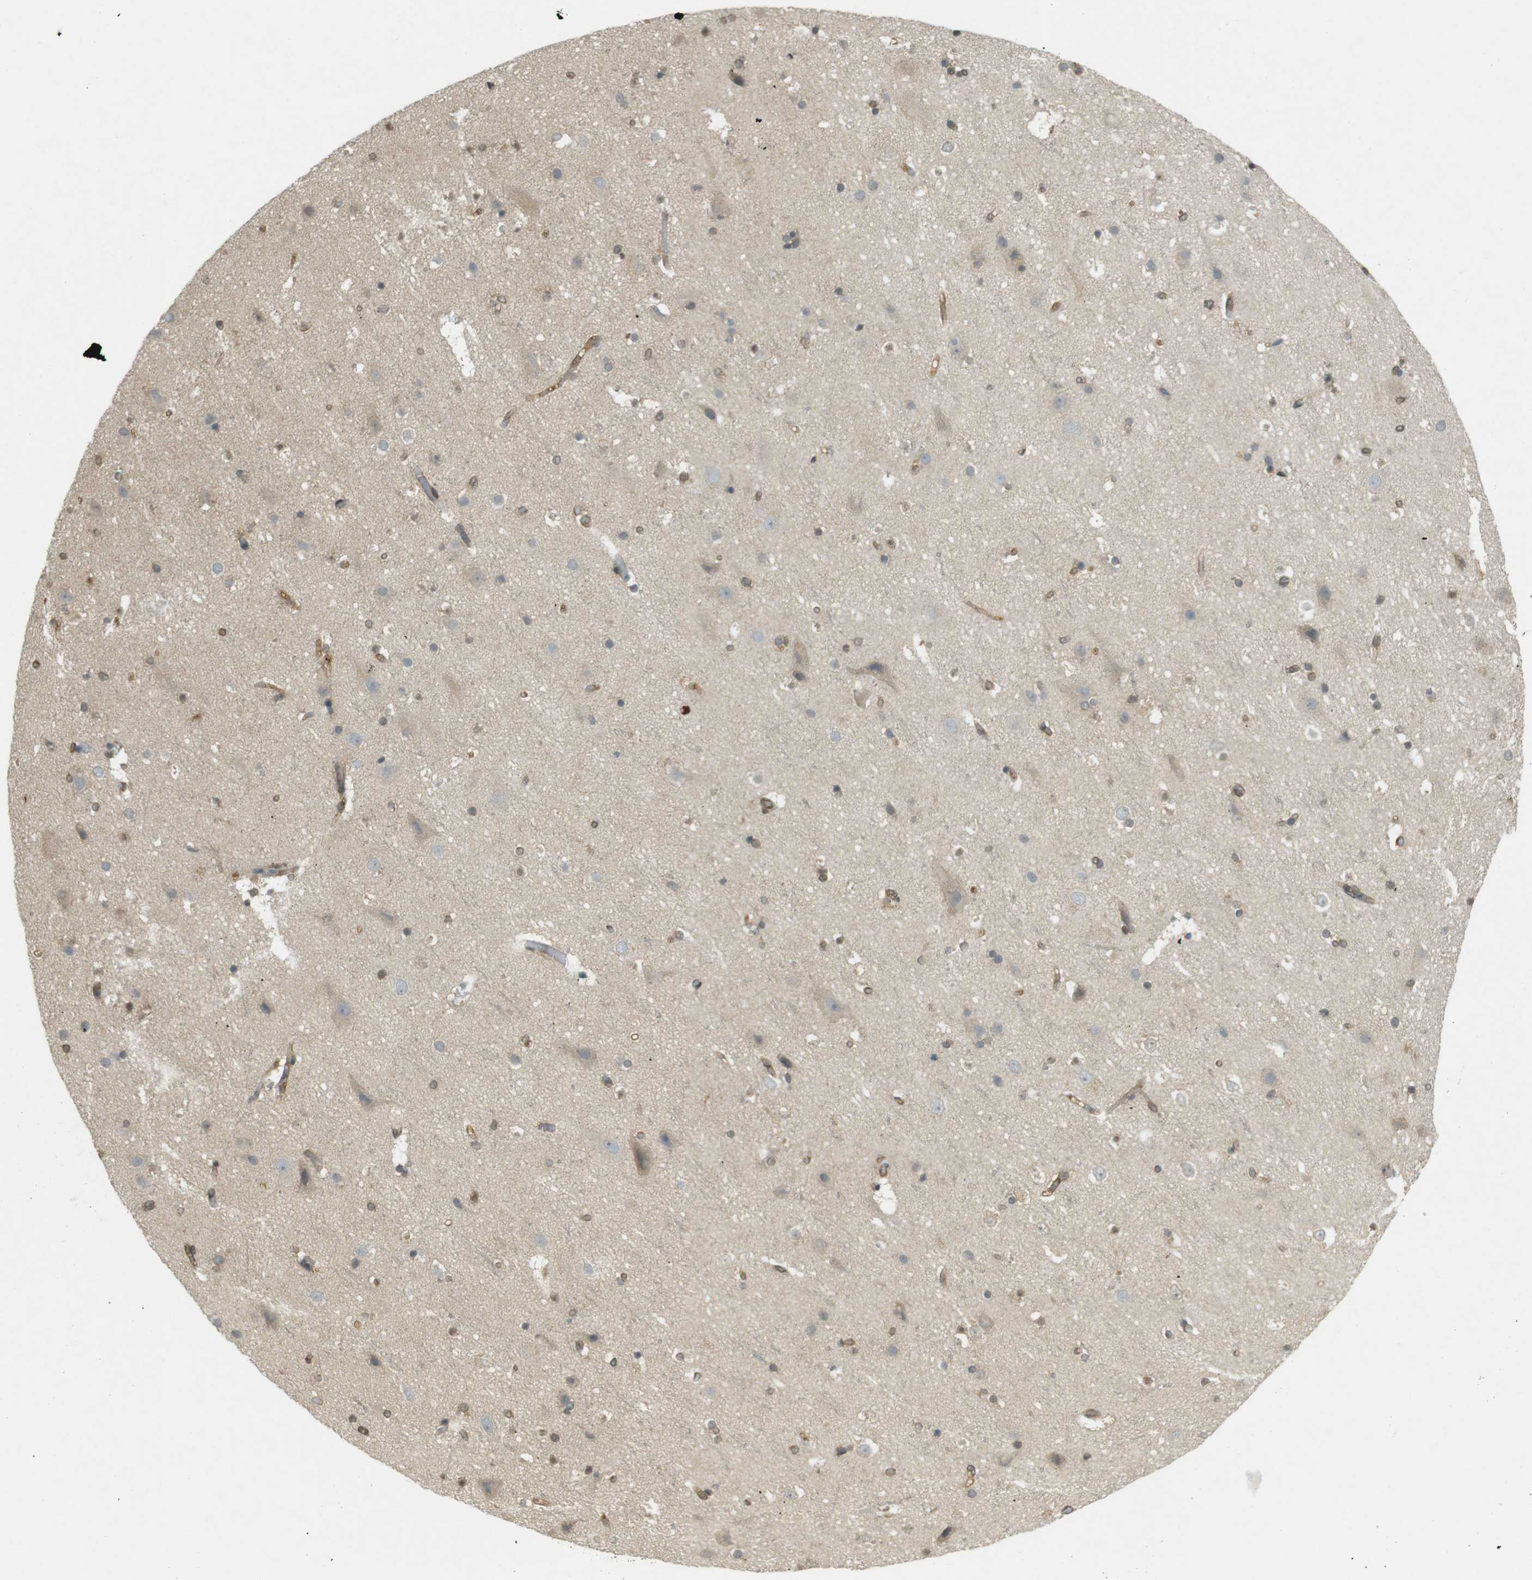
{"staining": {"intensity": "weak", "quantity": ">75%", "location": "cytoplasmic/membranous"}, "tissue": "cerebral cortex", "cell_type": "Endothelial cells", "image_type": "normal", "snomed": [{"axis": "morphology", "description": "Normal tissue, NOS"}, {"axis": "topography", "description": "Cerebral cortex"}], "caption": "The image shows staining of benign cerebral cortex, revealing weak cytoplasmic/membranous protein staining (brown color) within endothelial cells.", "gene": "KIF5B", "patient": {"sex": "male", "age": 45}}